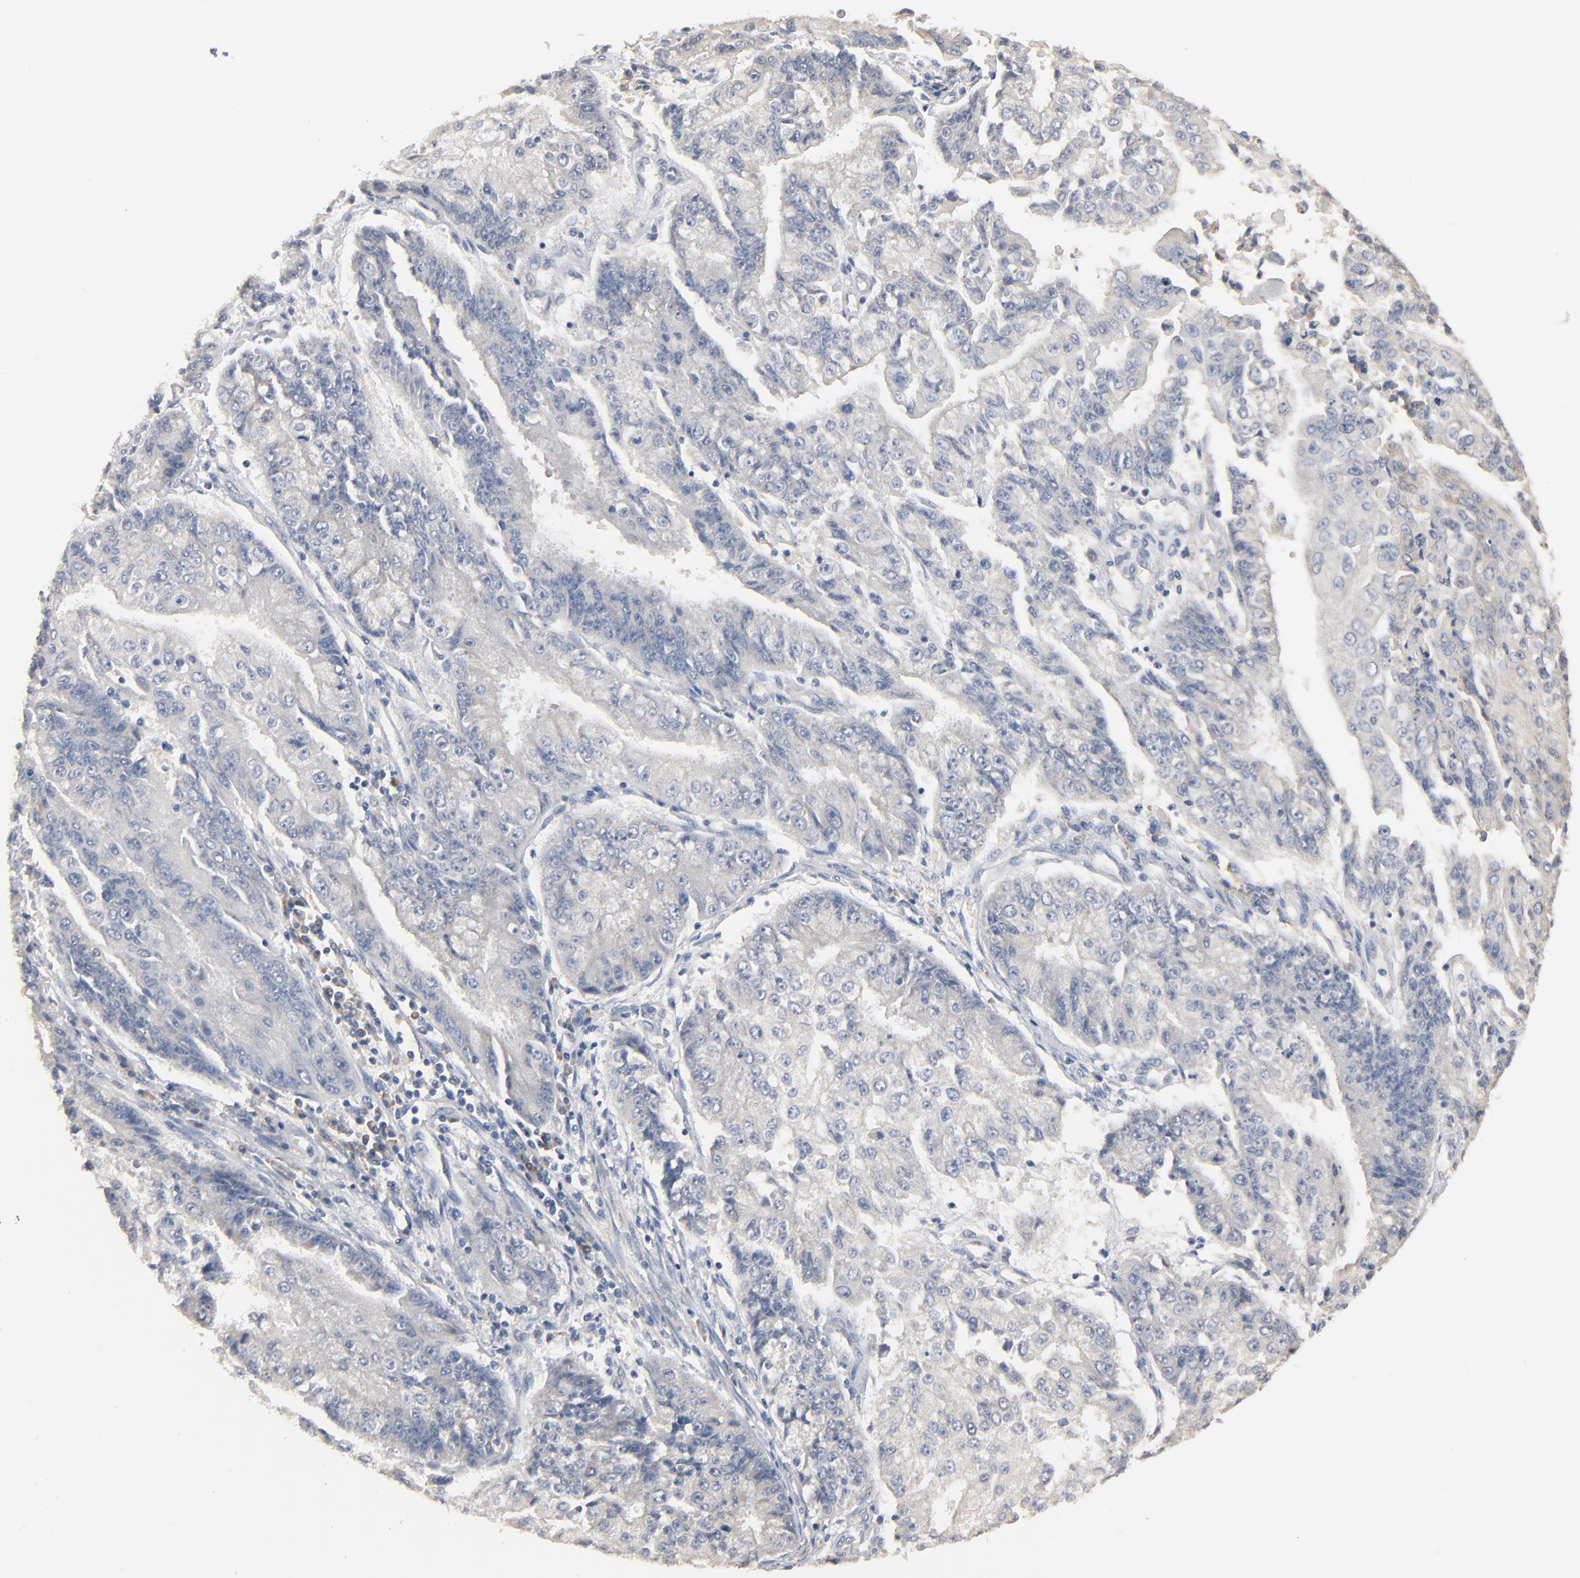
{"staining": {"intensity": "negative", "quantity": "none", "location": "none"}, "tissue": "endometrial cancer", "cell_type": "Tumor cells", "image_type": "cancer", "snomed": [{"axis": "morphology", "description": "Adenocarcinoma, NOS"}, {"axis": "topography", "description": "Endometrium"}], "caption": "The image shows no staining of tumor cells in endometrial adenocarcinoma.", "gene": "ZDHHC8", "patient": {"sex": "female", "age": 75}}